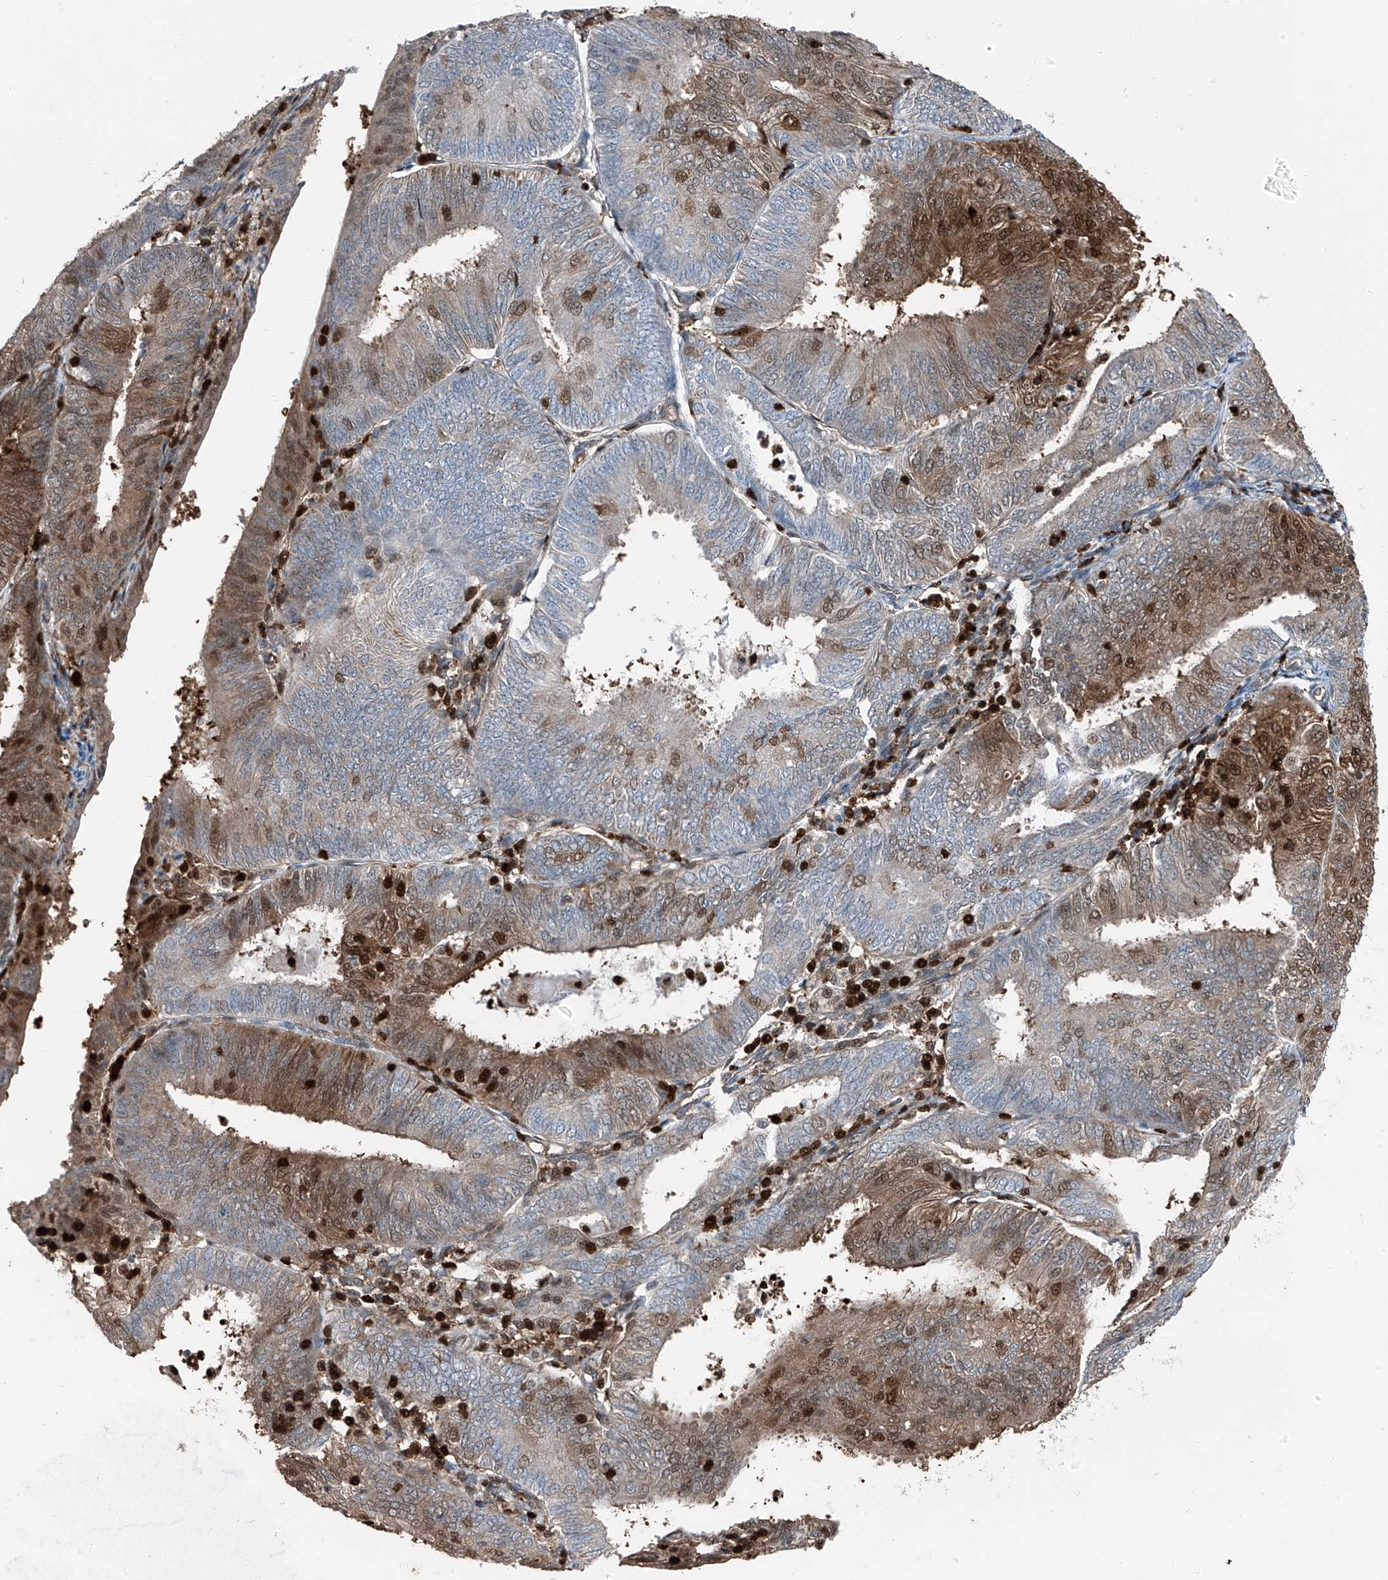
{"staining": {"intensity": "strong", "quantity": "25%-75%", "location": "cytoplasmic/membranous,nuclear"}, "tissue": "endometrial cancer", "cell_type": "Tumor cells", "image_type": "cancer", "snomed": [{"axis": "morphology", "description": "Adenocarcinoma, NOS"}, {"axis": "topography", "description": "Endometrium"}], "caption": "Adenocarcinoma (endometrial) tissue reveals strong cytoplasmic/membranous and nuclear expression in approximately 25%-75% of tumor cells Nuclei are stained in blue.", "gene": "PSMB10", "patient": {"sex": "female", "age": 58}}